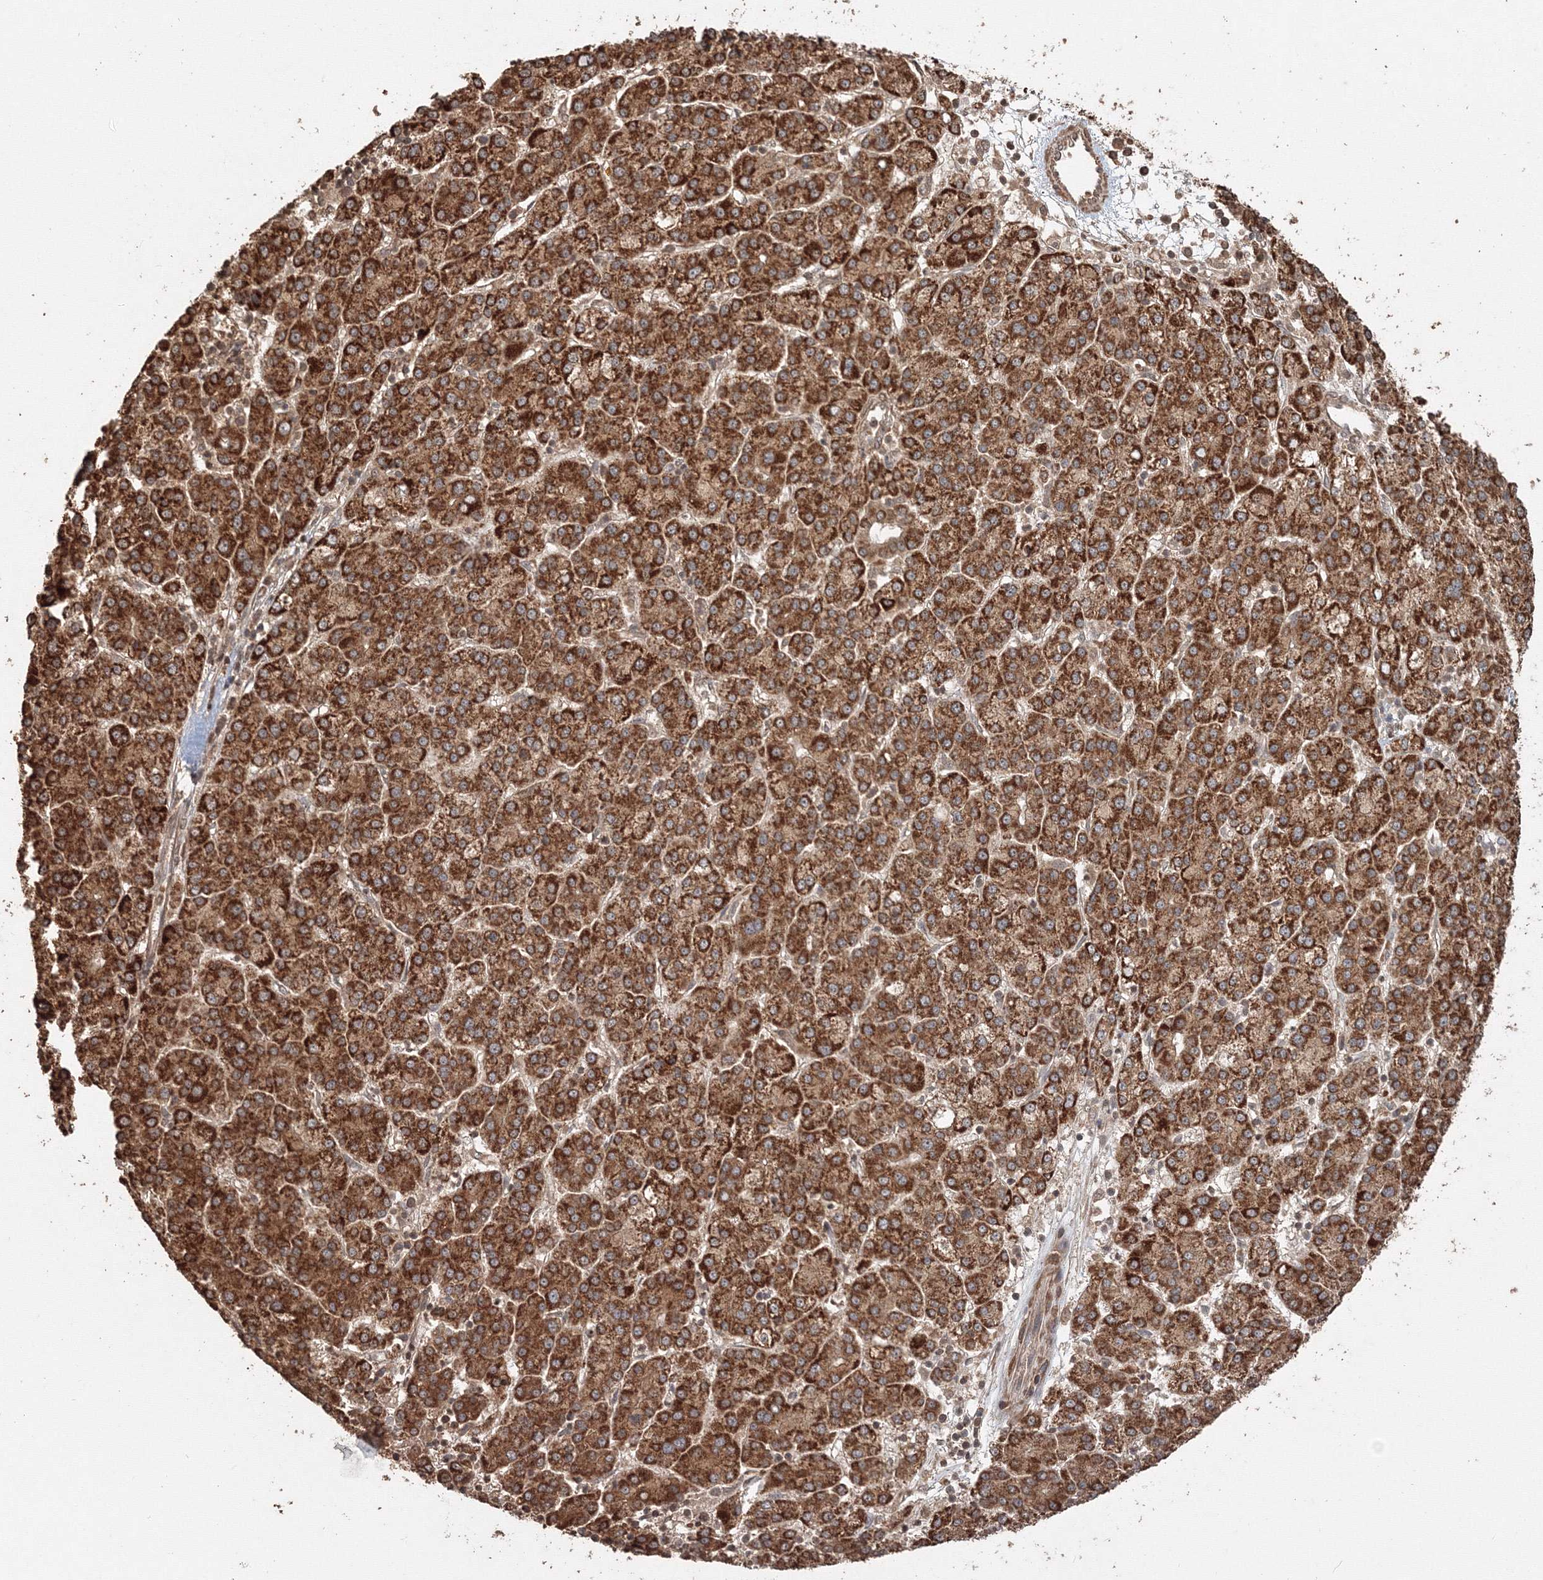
{"staining": {"intensity": "strong", "quantity": ">75%", "location": "cytoplasmic/membranous"}, "tissue": "liver cancer", "cell_type": "Tumor cells", "image_type": "cancer", "snomed": [{"axis": "morphology", "description": "Carcinoma, Hepatocellular, NOS"}, {"axis": "topography", "description": "Liver"}], "caption": "A brown stain highlights strong cytoplasmic/membranous expression of a protein in liver cancer (hepatocellular carcinoma) tumor cells.", "gene": "CCDC122", "patient": {"sex": "female", "age": 58}}